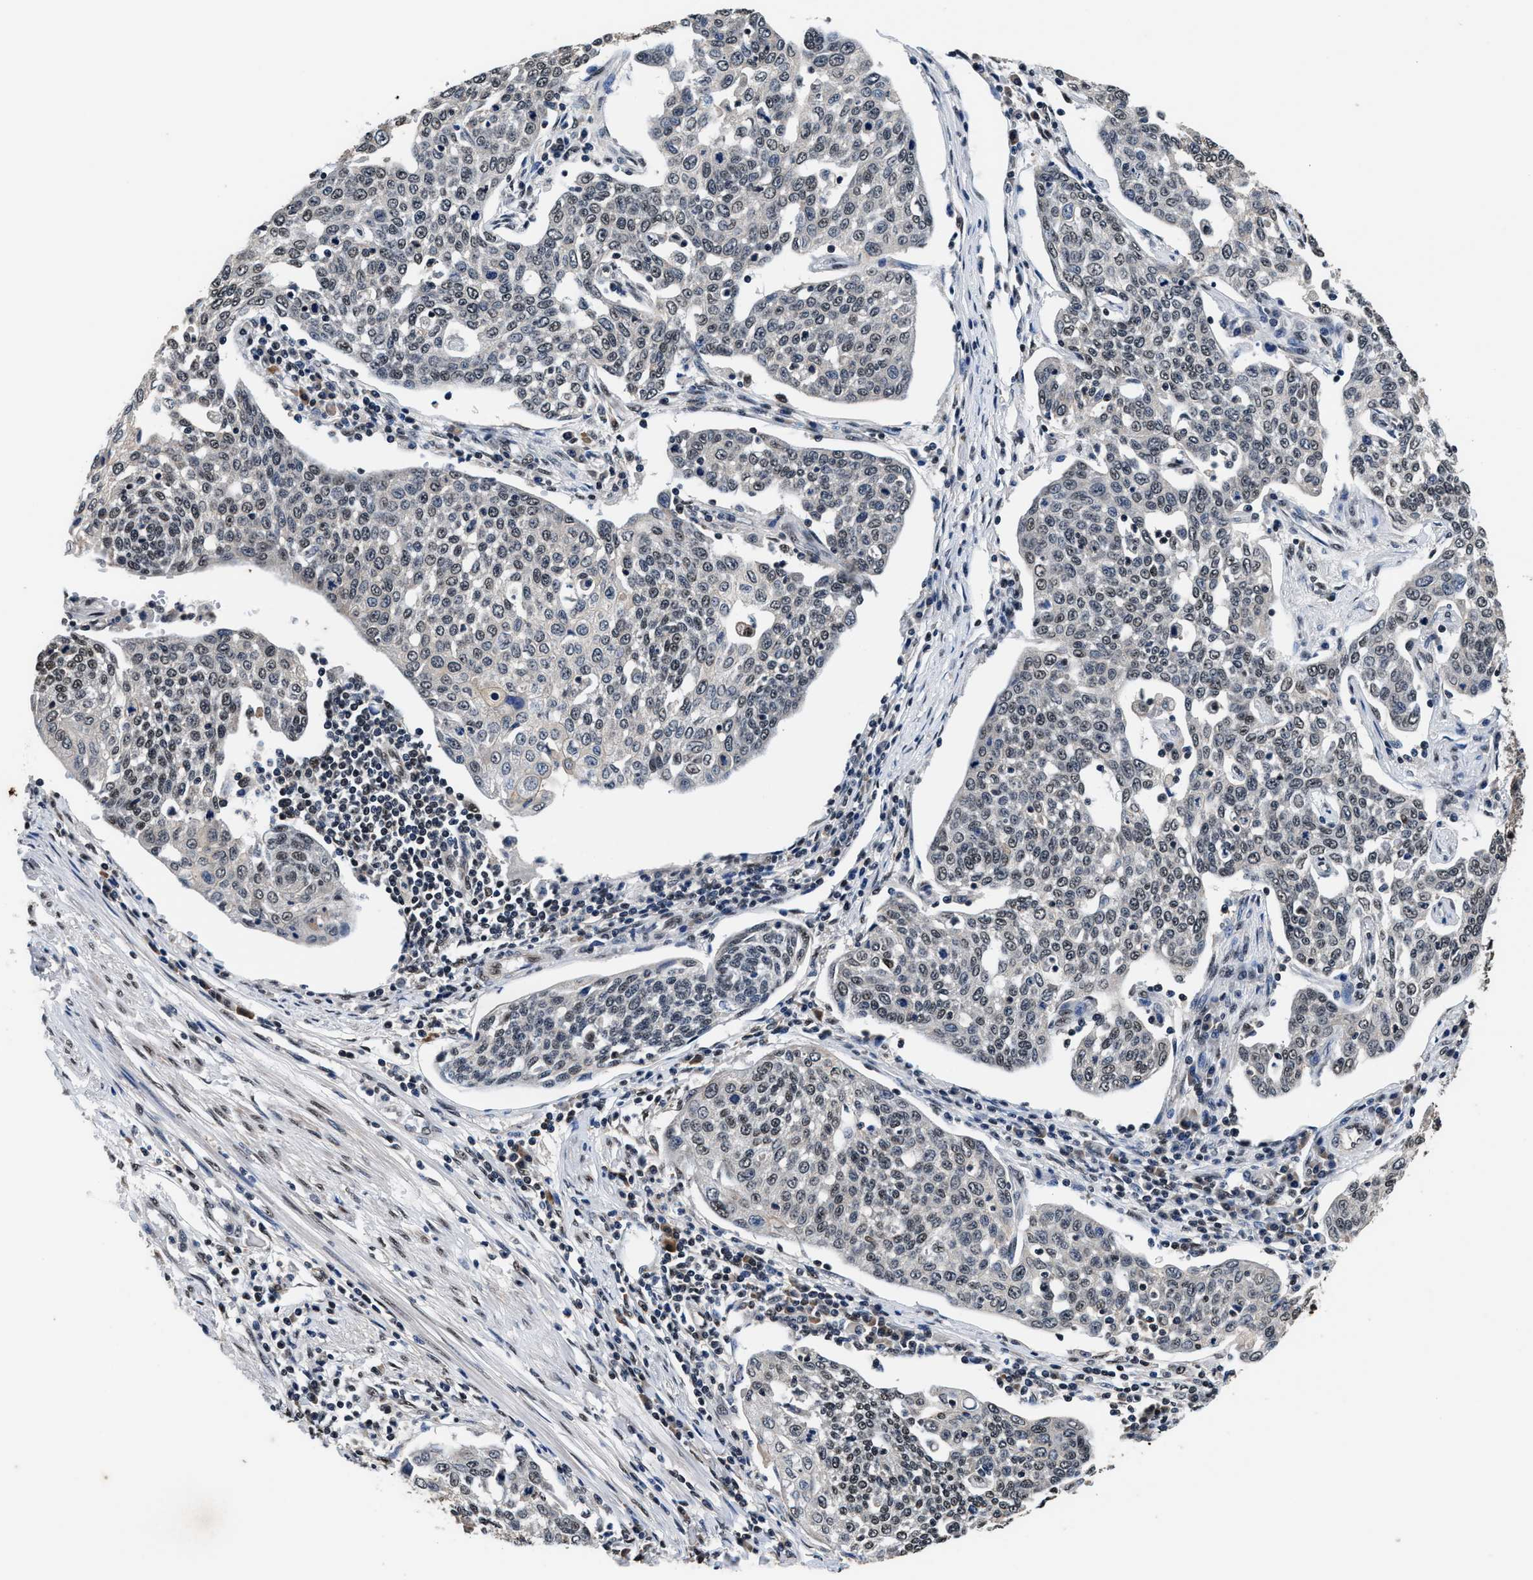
{"staining": {"intensity": "weak", "quantity": "25%-75%", "location": "nuclear"}, "tissue": "cervical cancer", "cell_type": "Tumor cells", "image_type": "cancer", "snomed": [{"axis": "morphology", "description": "Squamous cell carcinoma, NOS"}, {"axis": "topography", "description": "Cervix"}], "caption": "The histopathology image displays immunohistochemical staining of cervical cancer (squamous cell carcinoma). There is weak nuclear positivity is identified in about 25%-75% of tumor cells.", "gene": "USP16", "patient": {"sex": "female", "age": 34}}